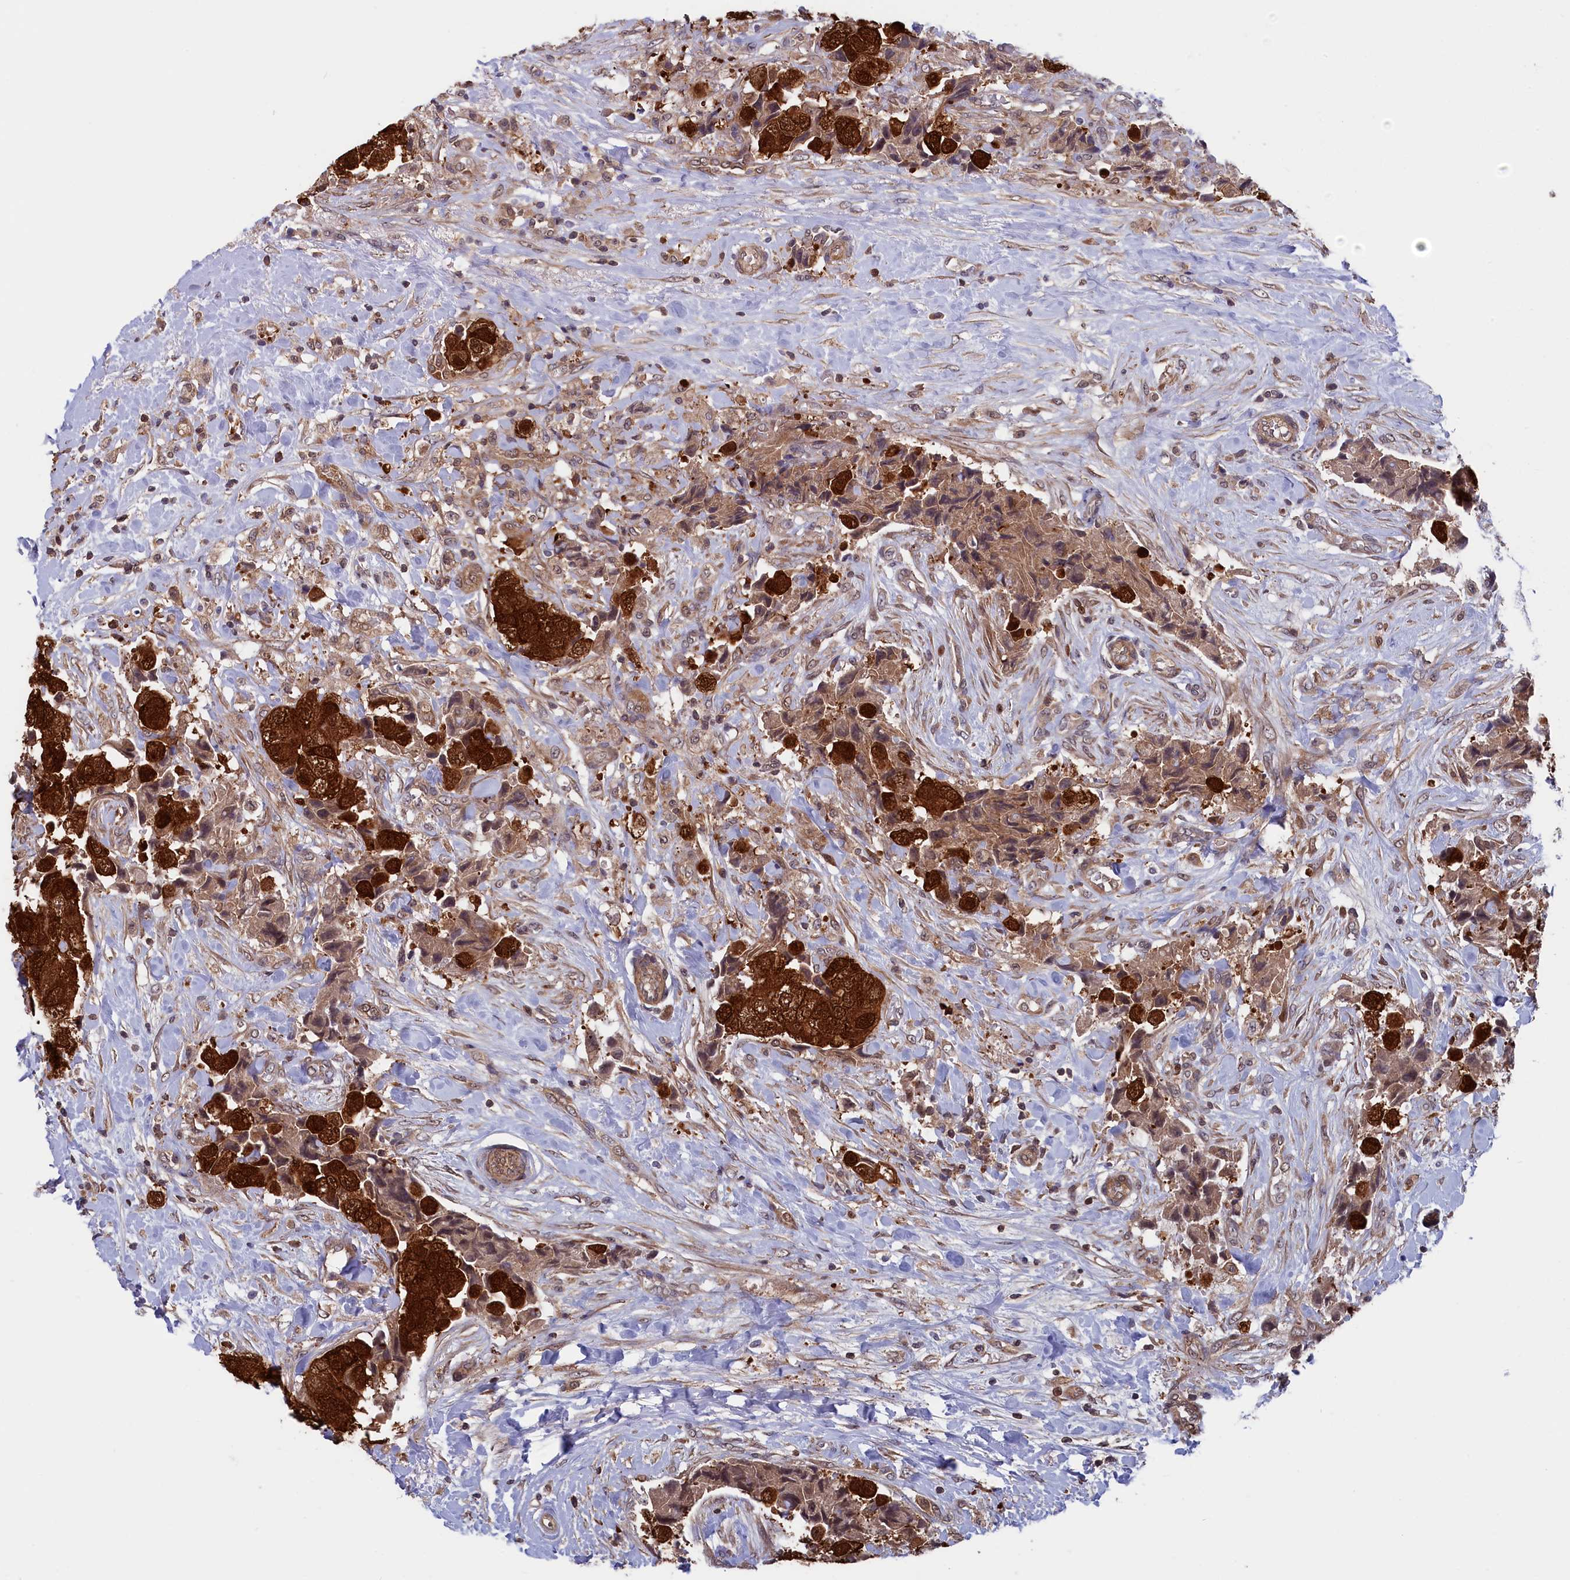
{"staining": {"intensity": "strong", "quantity": ">75%", "location": "cytoplasmic/membranous,nuclear"}, "tissue": "breast cancer", "cell_type": "Tumor cells", "image_type": "cancer", "snomed": [{"axis": "morphology", "description": "Normal tissue, NOS"}, {"axis": "morphology", "description": "Duct carcinoma"}, {"axis": "topography", "description": "Breast"}], "caption": "This is an image of immunohistochemistry staining of breast intraductal carcinoma, which shows strong staining in the cytoplasmic/membranous and nuclear of tumor cells.", "gene": "JPT2", "patient": {"sex": "female", "age": 62}}